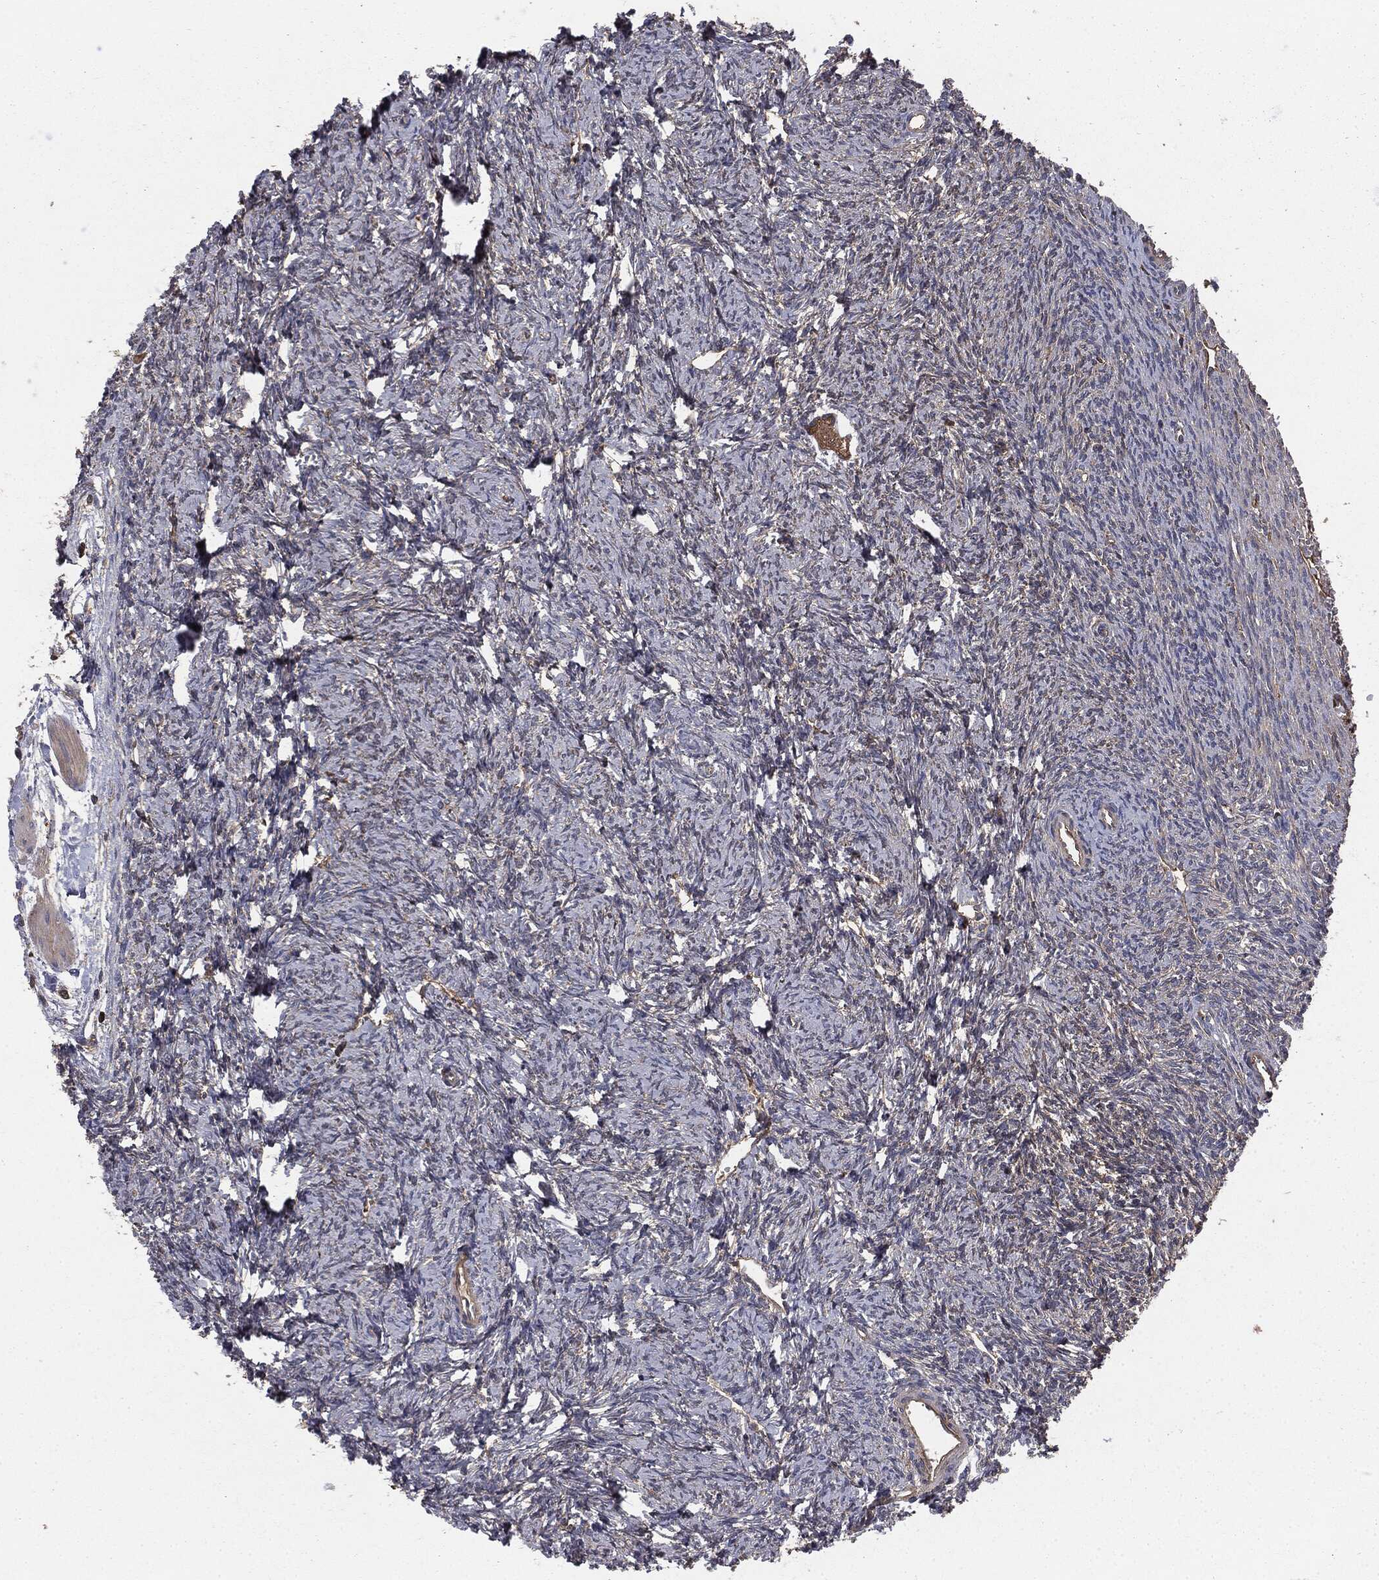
{"staining": {"intensity": "moderate", "quantity": ">75%", "location": "cytoplasmic/membranous"}, "tissue": "ovary", "cell_type": "Follicle cells", "image_type": "normal", "snomed": [{"axis": "morphology", "description": "Normal tissue, NOS"}, {"axis": "topography", "description": "Fallopian tube"}, {"axis": "topography", "description": "Ovary"}], "caption": "Human ovary stained for a protein (brown) exhibits moderate cytoplasmic/membranous positive positivity in about >75% of follicle cells.", "gene": "GNB5", "patient": {"sex": "female", "age": 33}}